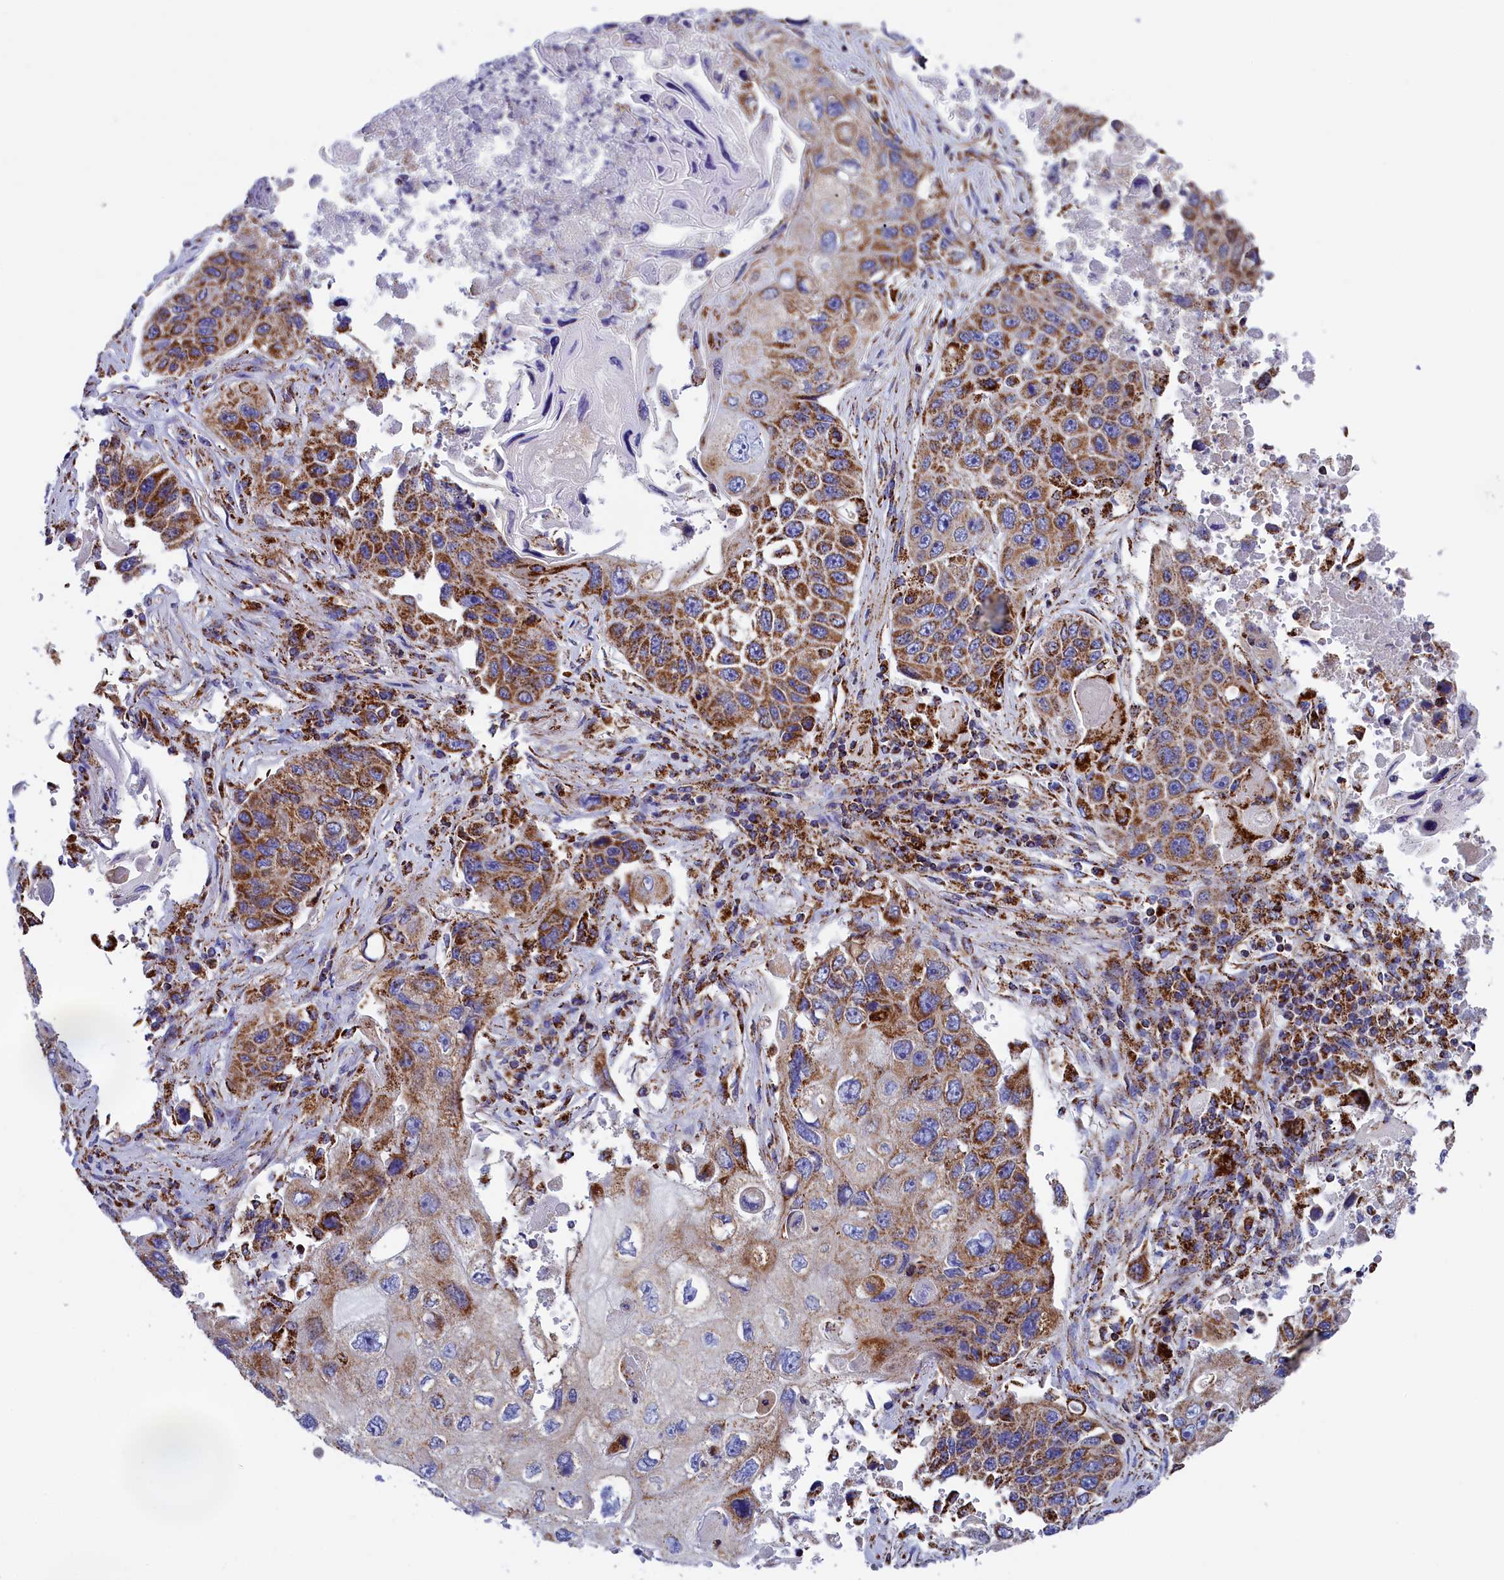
{"staining": {"intensity": "moderate", "quantity": ">75%", "location": "cytoplasmic/membranous"}, "tissue": "lung cancer", "cell_type": "Tumor cells", "image_type": "cancer", "snomed": [{"axis": "morphology", "description": "Squamous cell carcinoma, NOS"}, {"axis": "topography", "description": "Lung"}], "caption": "Moderate cytoplasmic/membranous expression is present in approximately >75% of tumor cells in squamous cell carcinoma (lung).", "gene": "SLC39A3", "patient": {"sex": "male", "age": 61}}